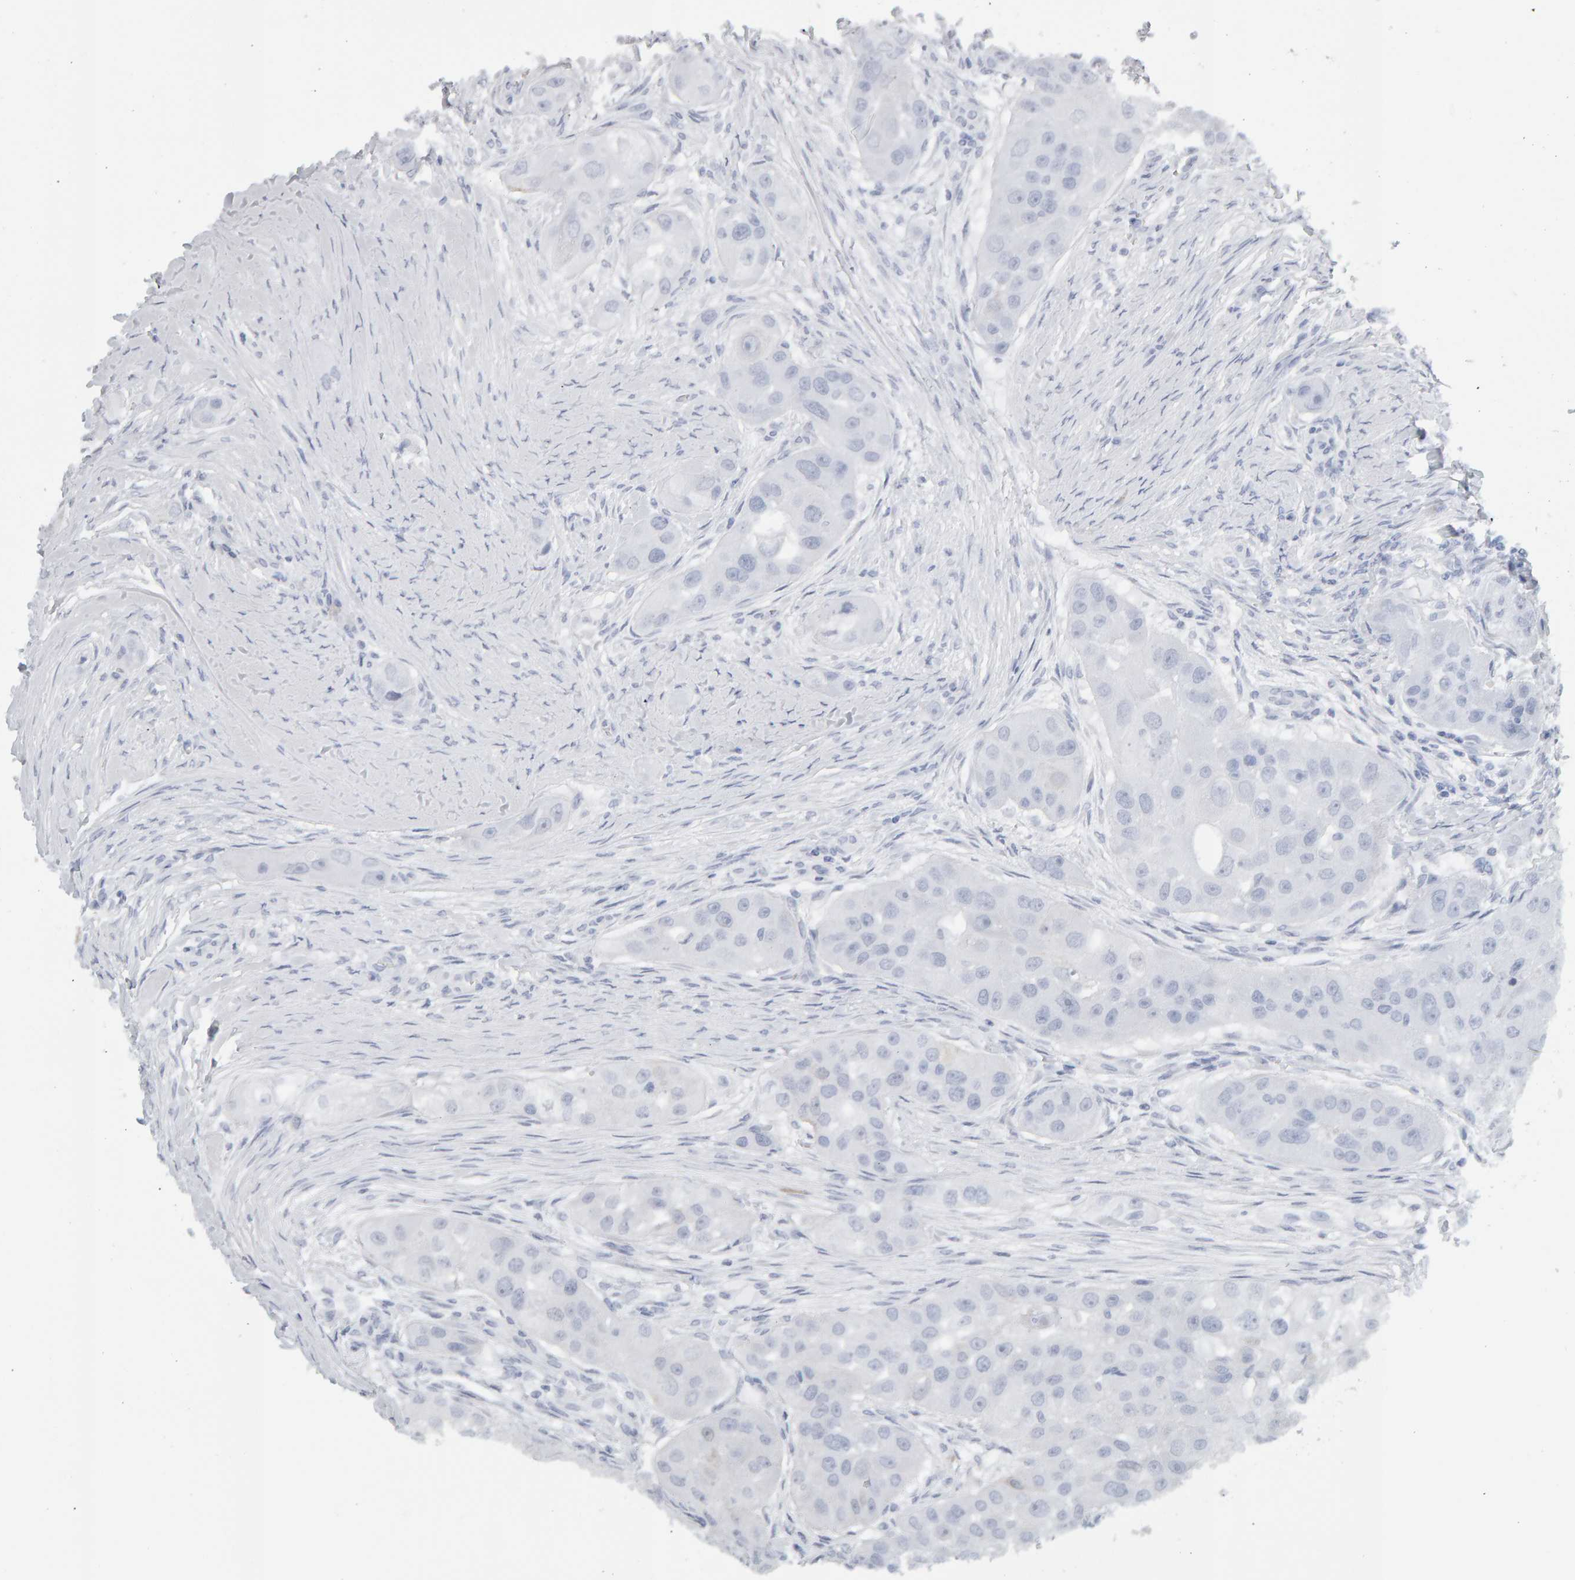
{"staining": {"intensity": "negative", "quantity": "none", "location": "none"}, "tissue": "head and neck cancer", "cell_type": "Tumor cells", "image_type": "cancer", "snomed": [{"axis": "morphology", "description": "Normal tissue, NOS"}, {"axis": "morphology", "description": "Squamous cell carcinoma, NOS"}, {"axis": "topography", "description": "Skeletal muscle"}, {"axis": "topography", "description": "Head-Neck"}], "caption": "The photomicrograph displays no staining of tumor cells in head and neck cancer.", "gene": "CTH", "patient": {"sex": "male", "age": 51}}